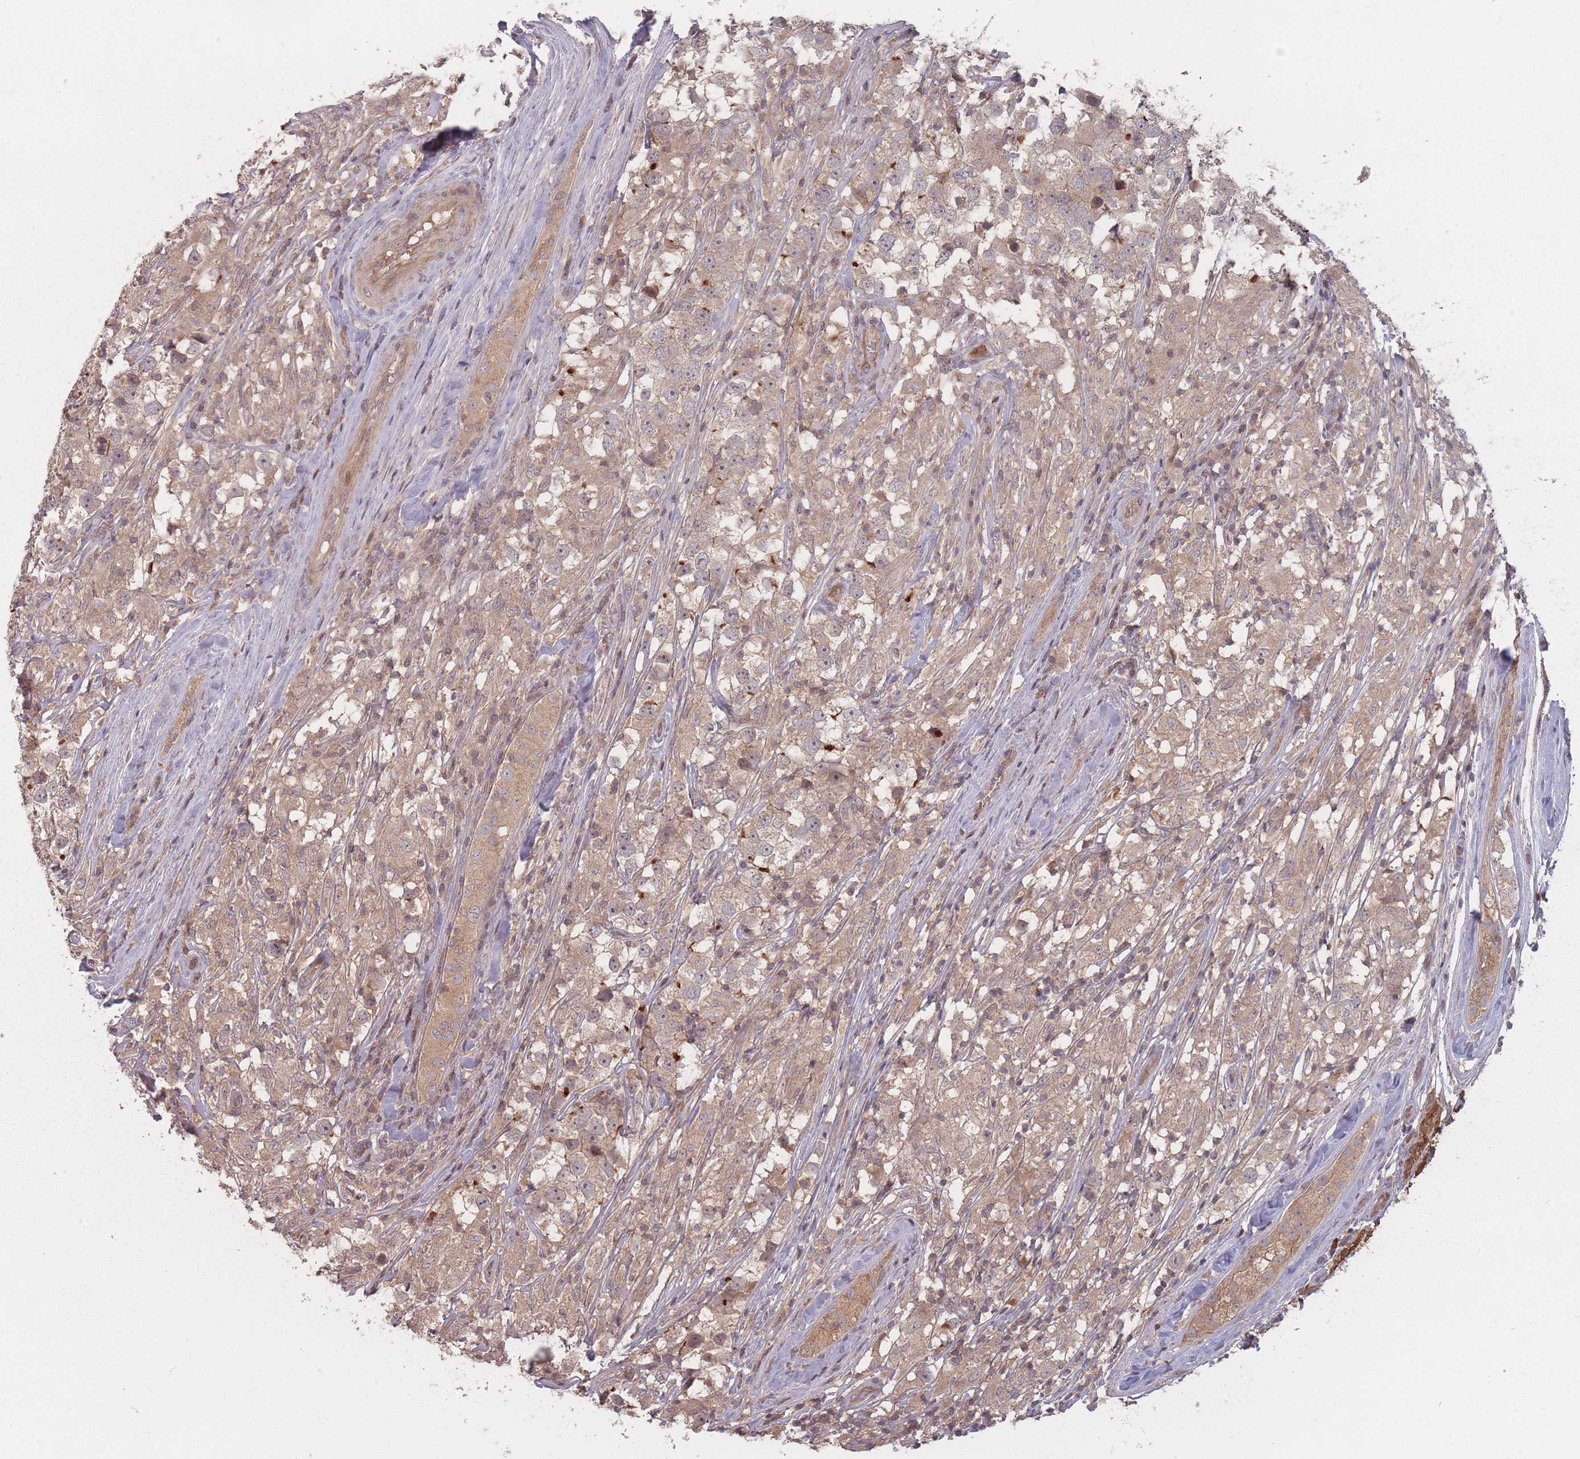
{"staining": {"intensity": "weak", "quantity": "25%-75%", "location": "cytoplasmic/membranous"}, "tissue": "testis cancer", "cell_type": "Tumor cells", "image_type": "cancer", "snomed": [{"axis": "morphology", "description": "Seminoma, NOS"}, {"axis": "topography", "description": "Testis"}], "caption": "A brown stain labels weak cytoplasmic/membranous positivity of a protein in human seminoma (testis) tumor cells.", "gene": "HAGH", "patient": {"sex": "male", "age": 46}}